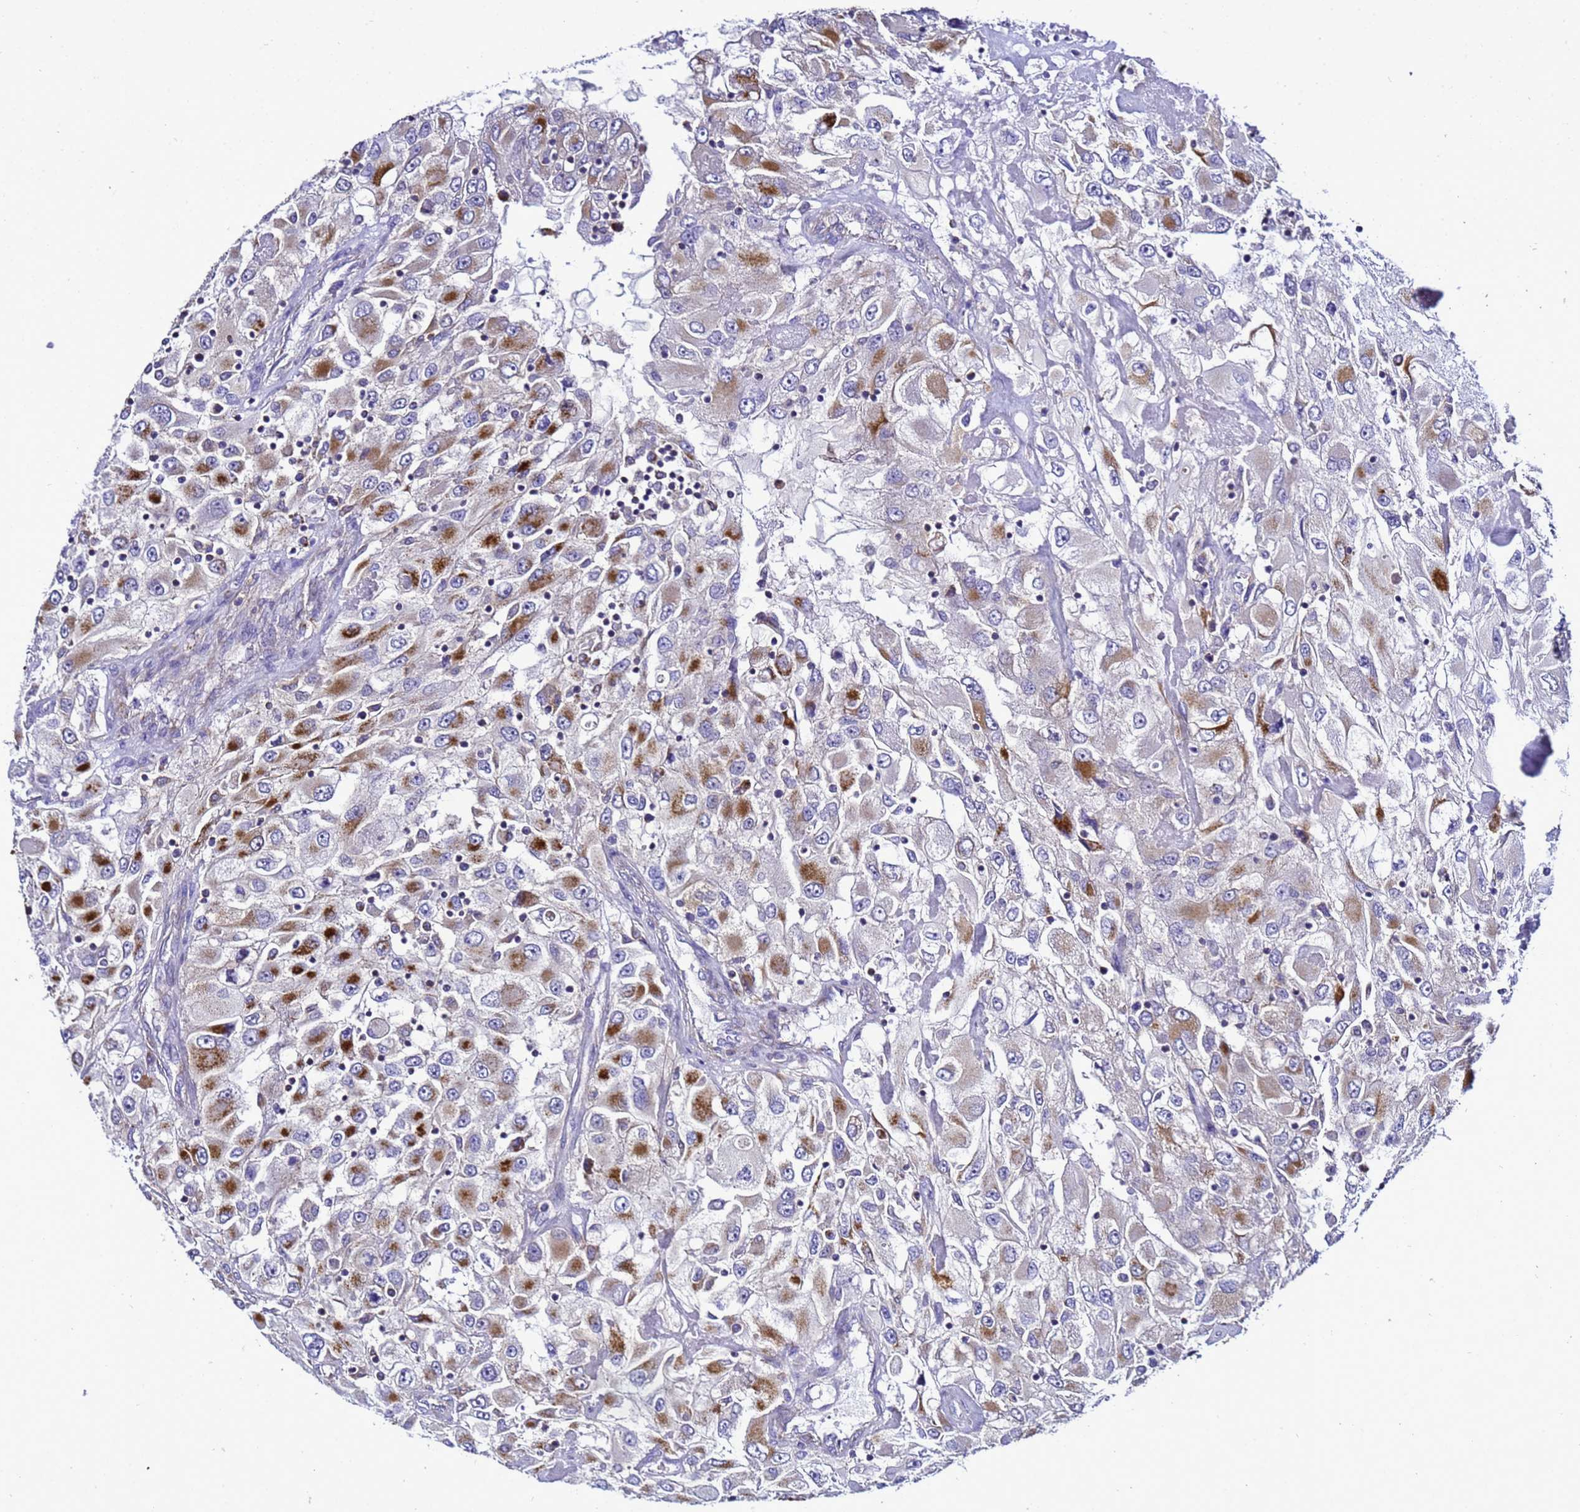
{"staining": {"intensity": "strong", "quantity": "25%-75%", "location": "cytoplasmic/membranous"}, "tissue": "renal cancer", "cell_type": "Tumor cells", "image_type": "cancer", "snomed": [{"axis": "morphology", "description": "Adenocarcinoma, NOS"}, {"axis": "topography", "description": "Kidney"}], "caption": "Human renal cancer stained for a protein (brown) displays strong cytoplasmic/membranous positive expression in about 25%-75% of tumor cells.", "gene": "HIGD2A", "patient": {"sex": "female", "age": 52}}